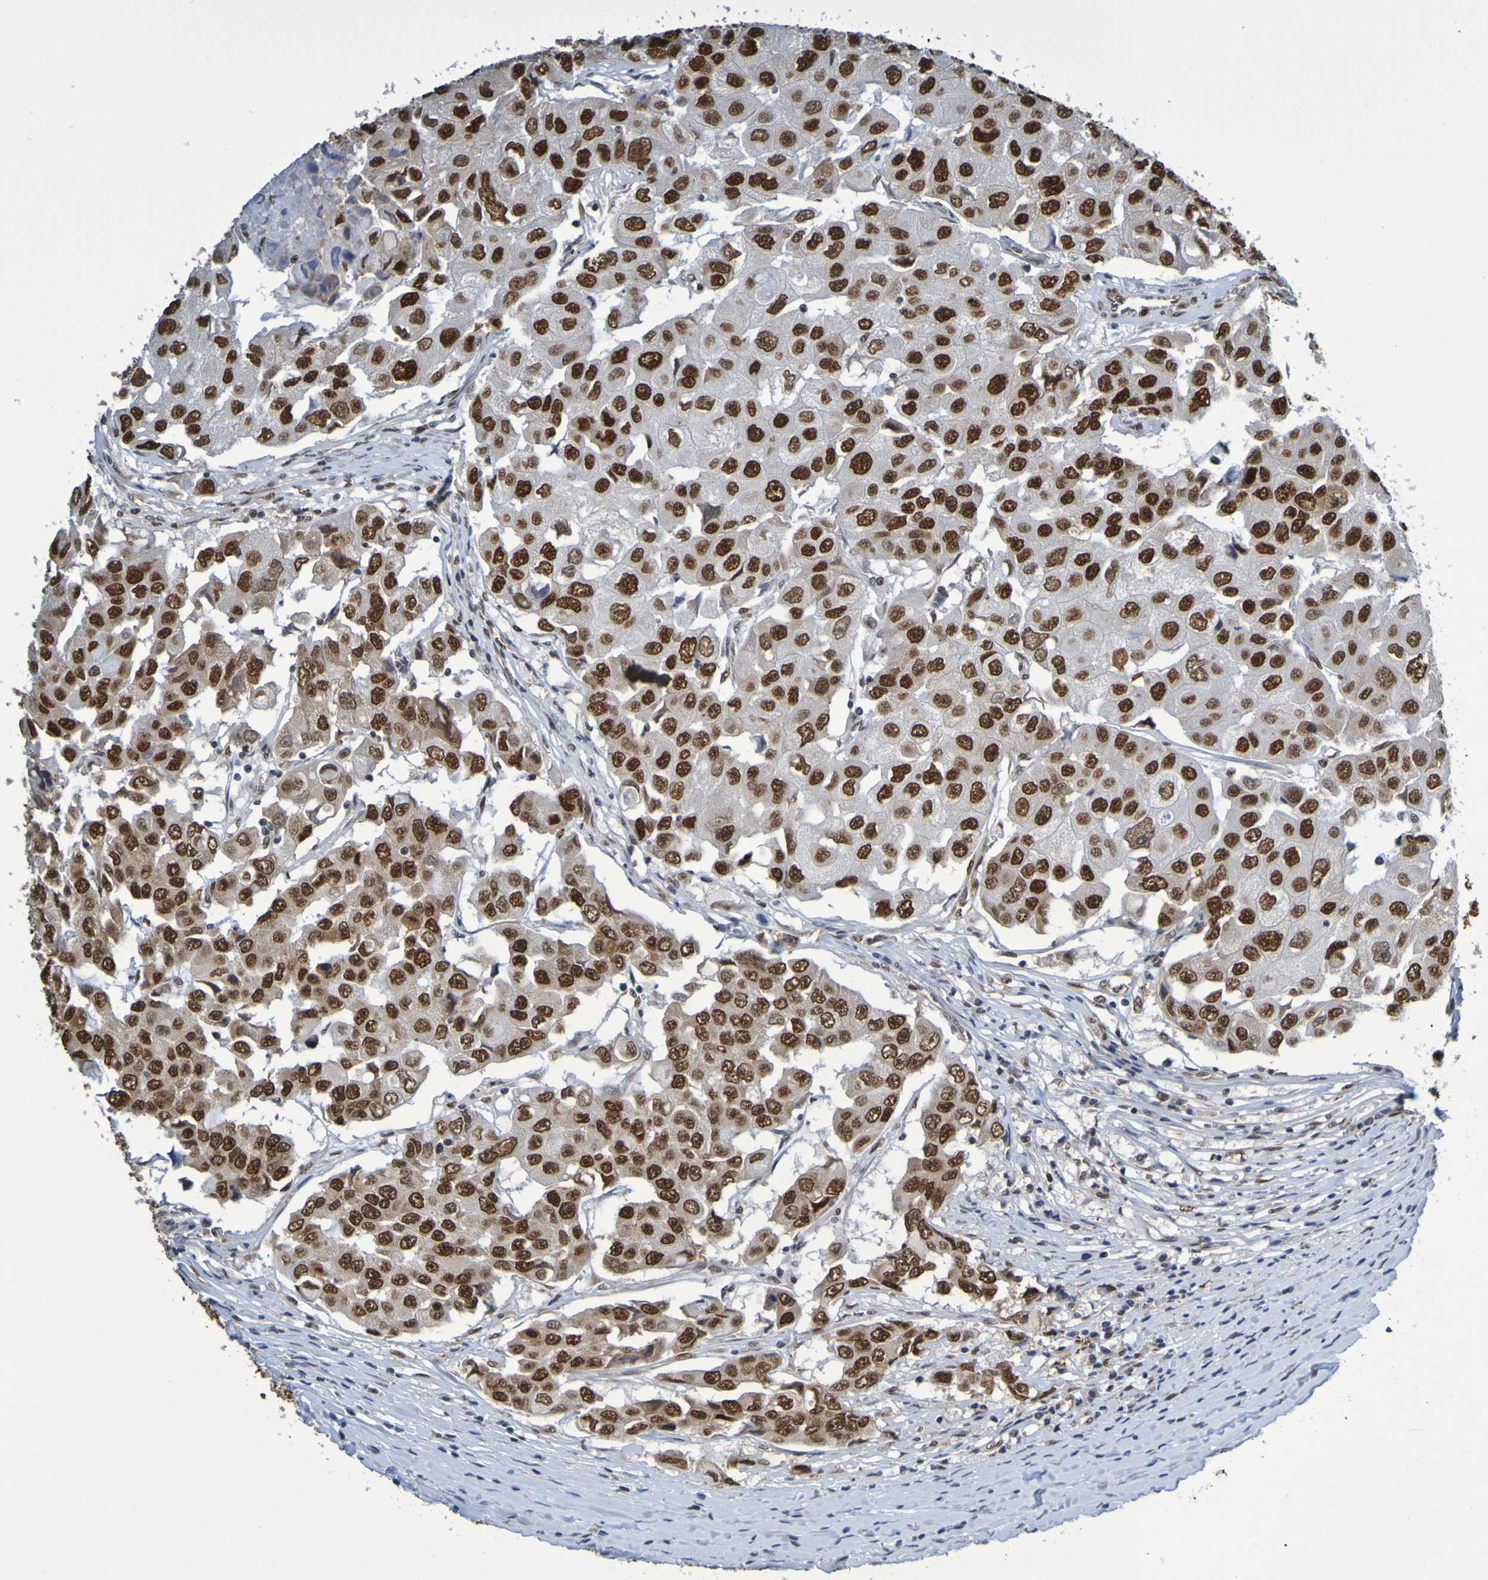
{"staining": {"intensity": "strong", "quantity": ">75%", "location": "nuclear"}, "tissue": "breast cancer", "cell_type": "Tumor cells", "image_type": "cancer", "snomed": [{"axis": "morphology", "description": "Duct carcinoma"}, {"axis": "topography", "description": "Breast"}], "caption": "Immunohistochemistry (IHC) of breast cancer (intraductal carcinoma) displays high levels of strong nuclear positivity in about >75% of tumor cells.", "gene": "HDAC2", "patient": {"sex": "female", "age": 27}}